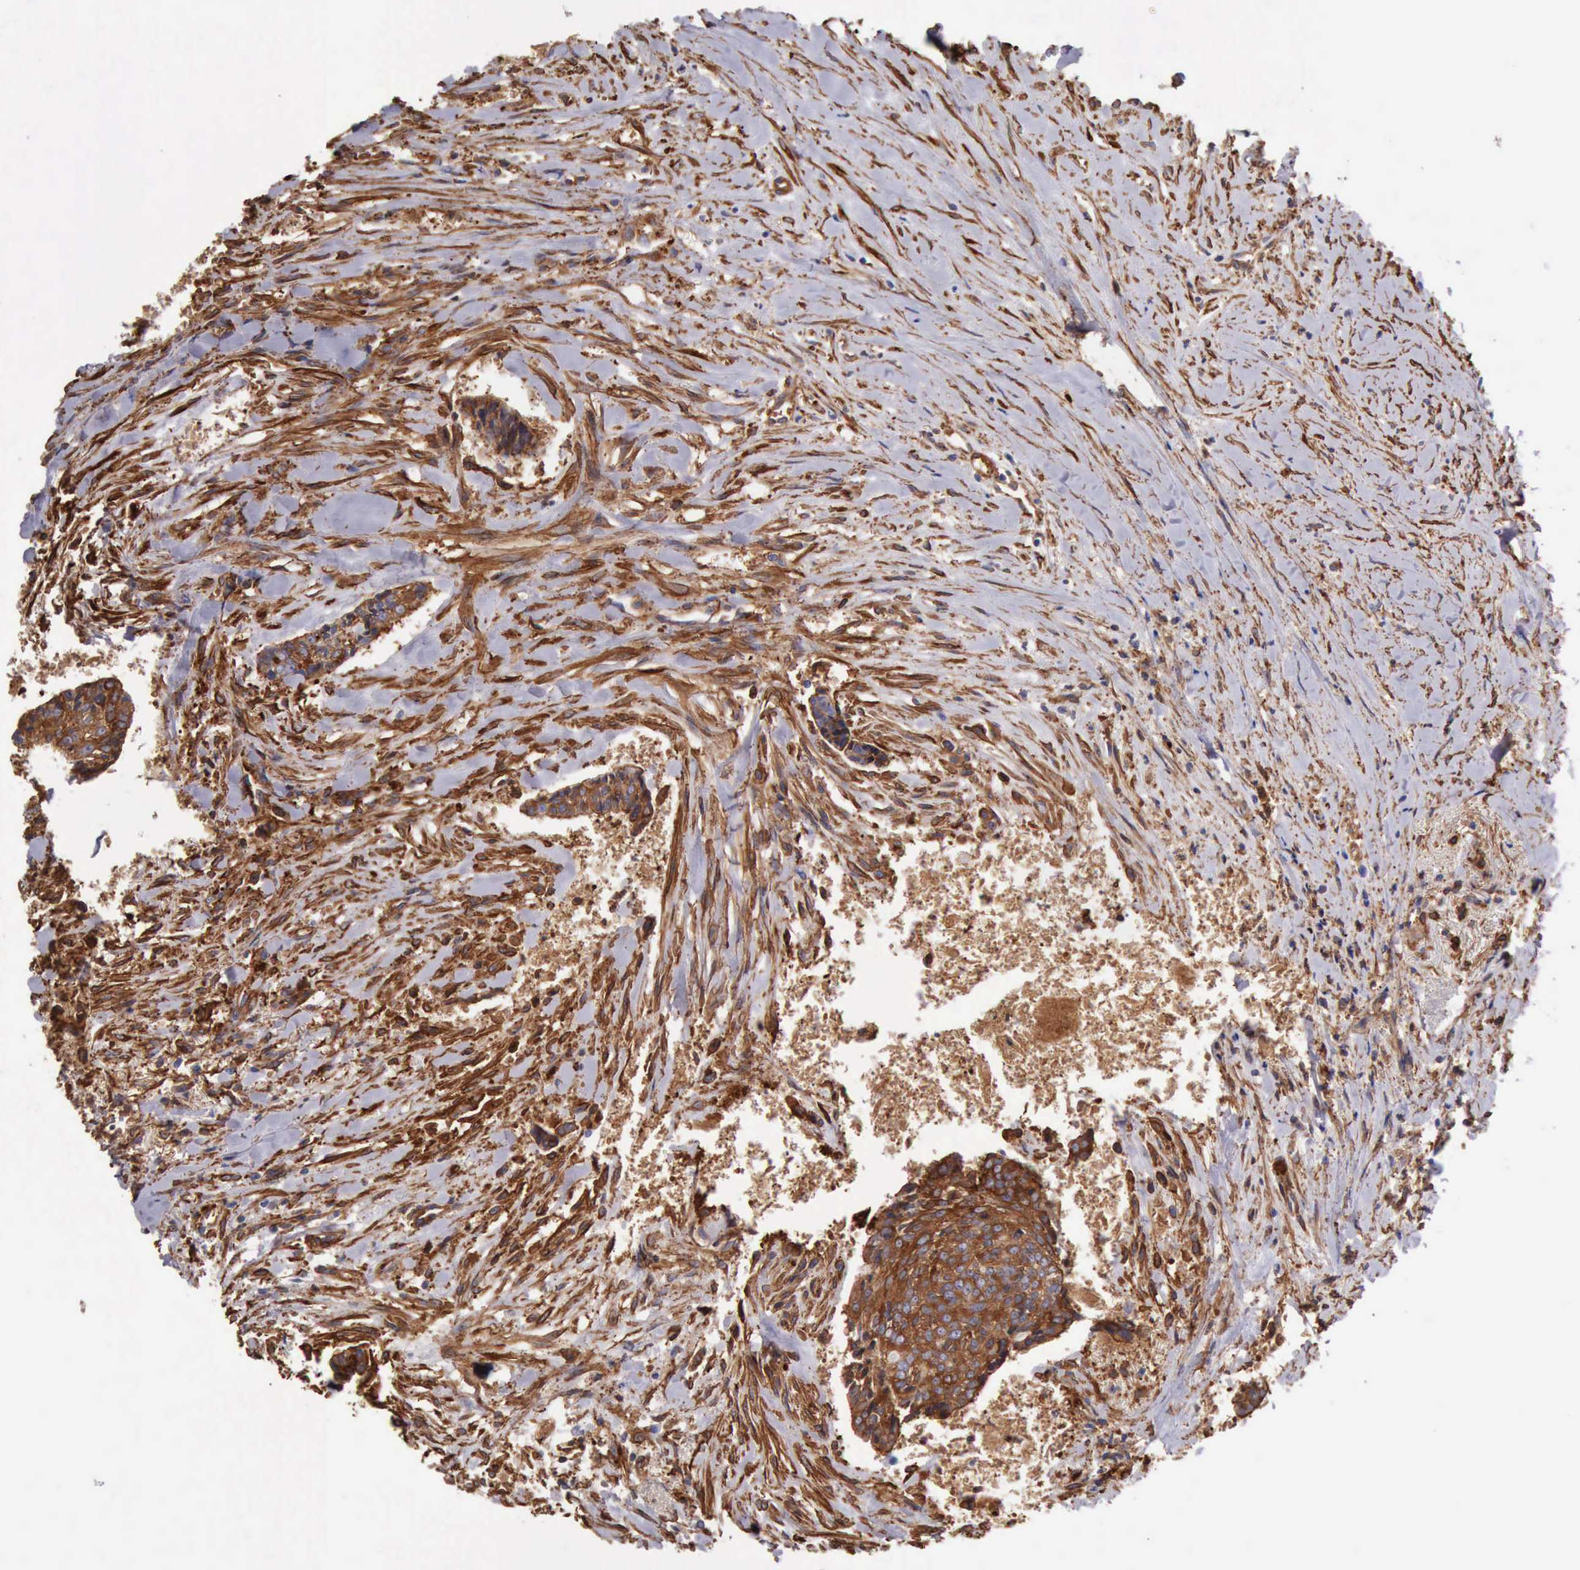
{"staining": {"intensity": "moderate", "quantity": ">75%", "location": "cytoplasmic/membranous"}, "tissue": "head and neck cancer", "cell_type": "Tumor cells", "image_type": "cancer", "snomed": [{"axis": "morphology", "description": "Squamous cell carcinoma, NOS"}, {"axis": "topography", "description": "Salivary gland"}, {"axis": "topography", "description": "Head-Neck"}], "caption": "About >75% of tumor cells in human head and neck cancer display moderate cytoplasmic/membranous protein expression as visualized by brown immunohistochemical staining.", "gene": "FLNA", "patient": {"sex": "male", "age": 70}}